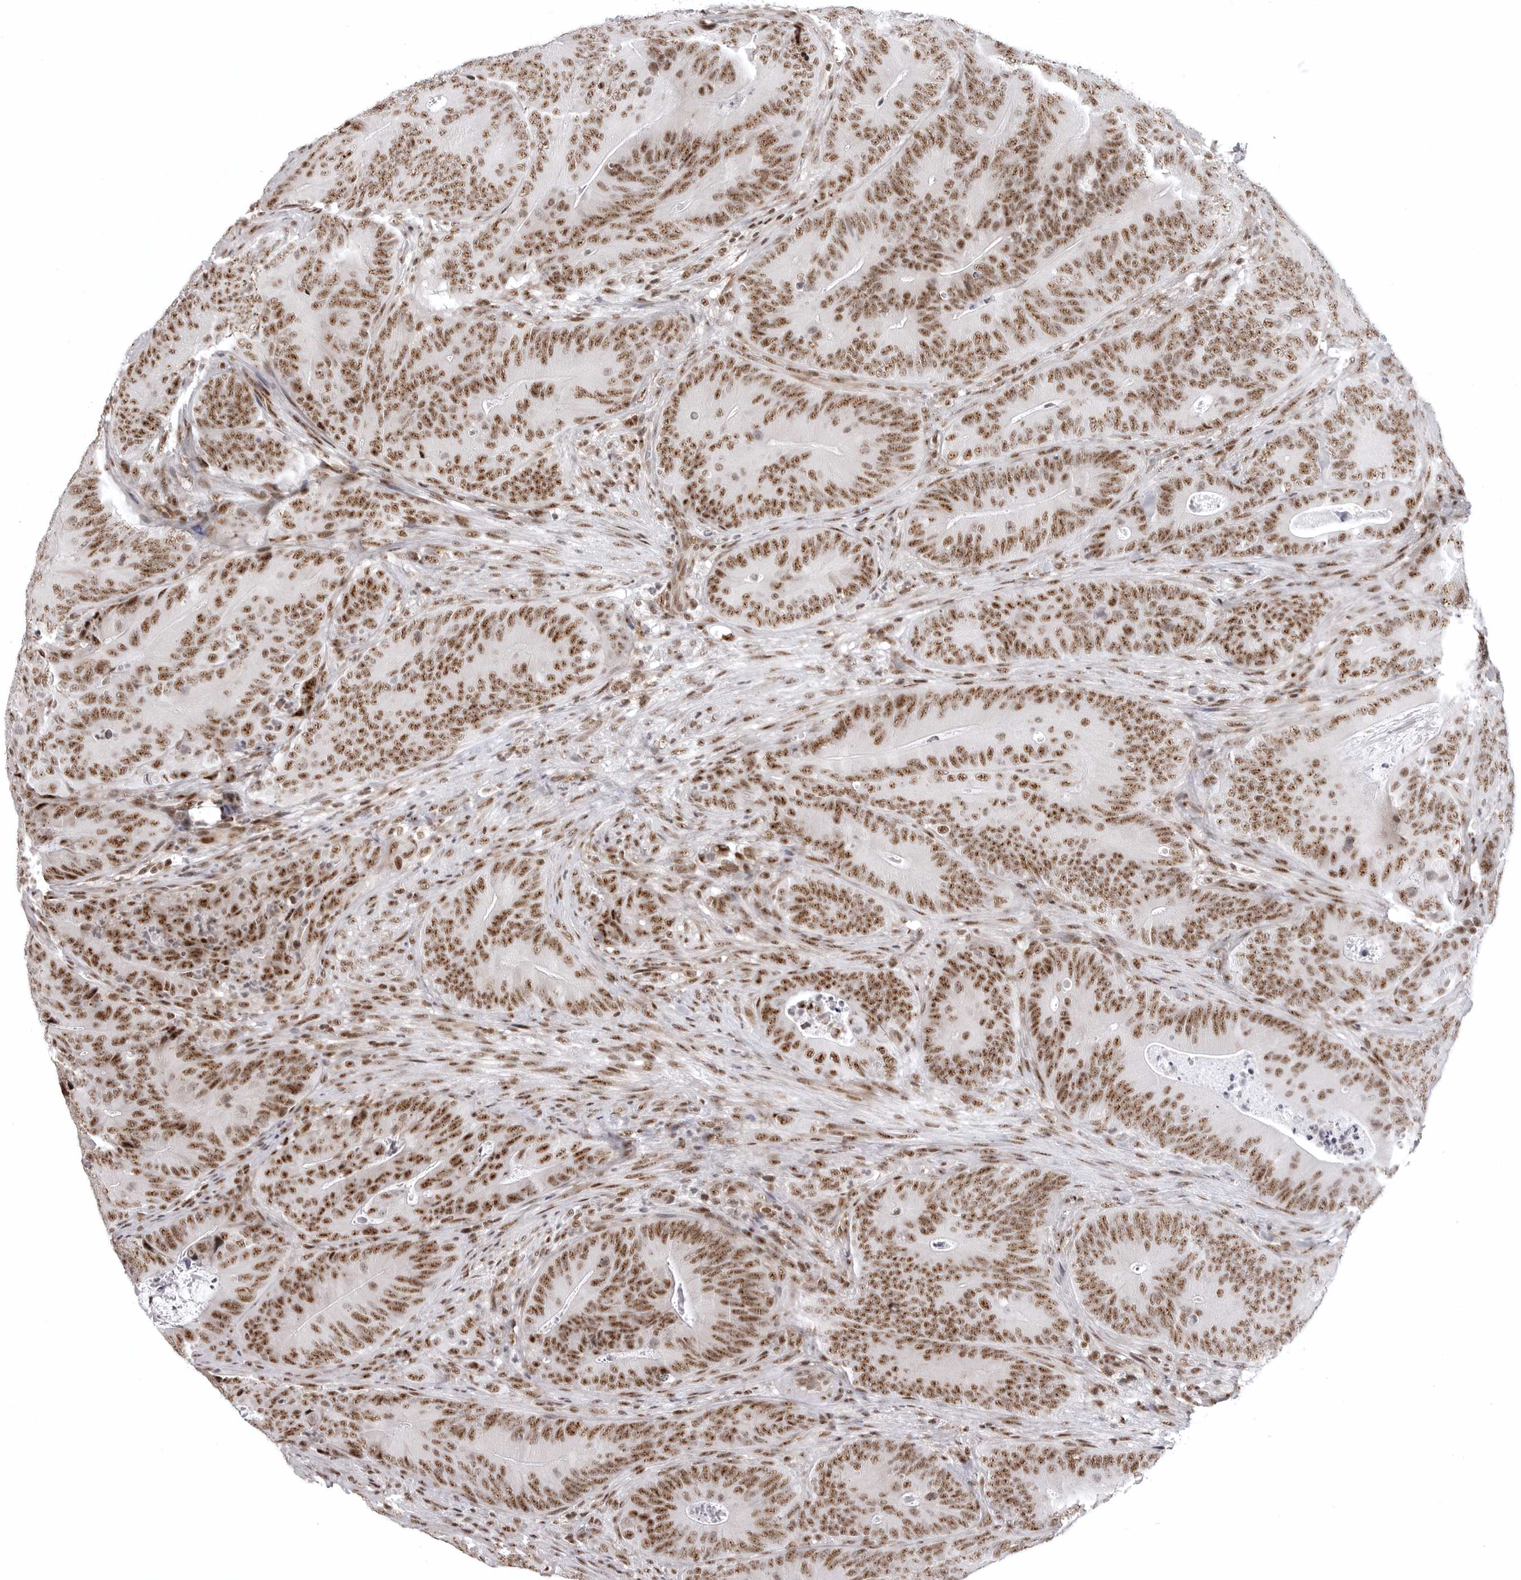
{"staining": {"intensity": "moderate", "quantity": ">75%", "location": "nuclear"}, "tissue": "colorectal cancer", "cell_type": "Tumor cells", "image_type": "cancer", "snomed": [{"axis": "morphology", "description": "Normal tissue, NOS"}, {"axis": "topography", "description": "Colon"}], "caption": "Immunohistochemical staining of human colorectal cancer displays moderate nuclear protein expression in about >75% of tumor cells.", "gene": "WRAP53", "patient": {"sex": "female", "age": 82}}